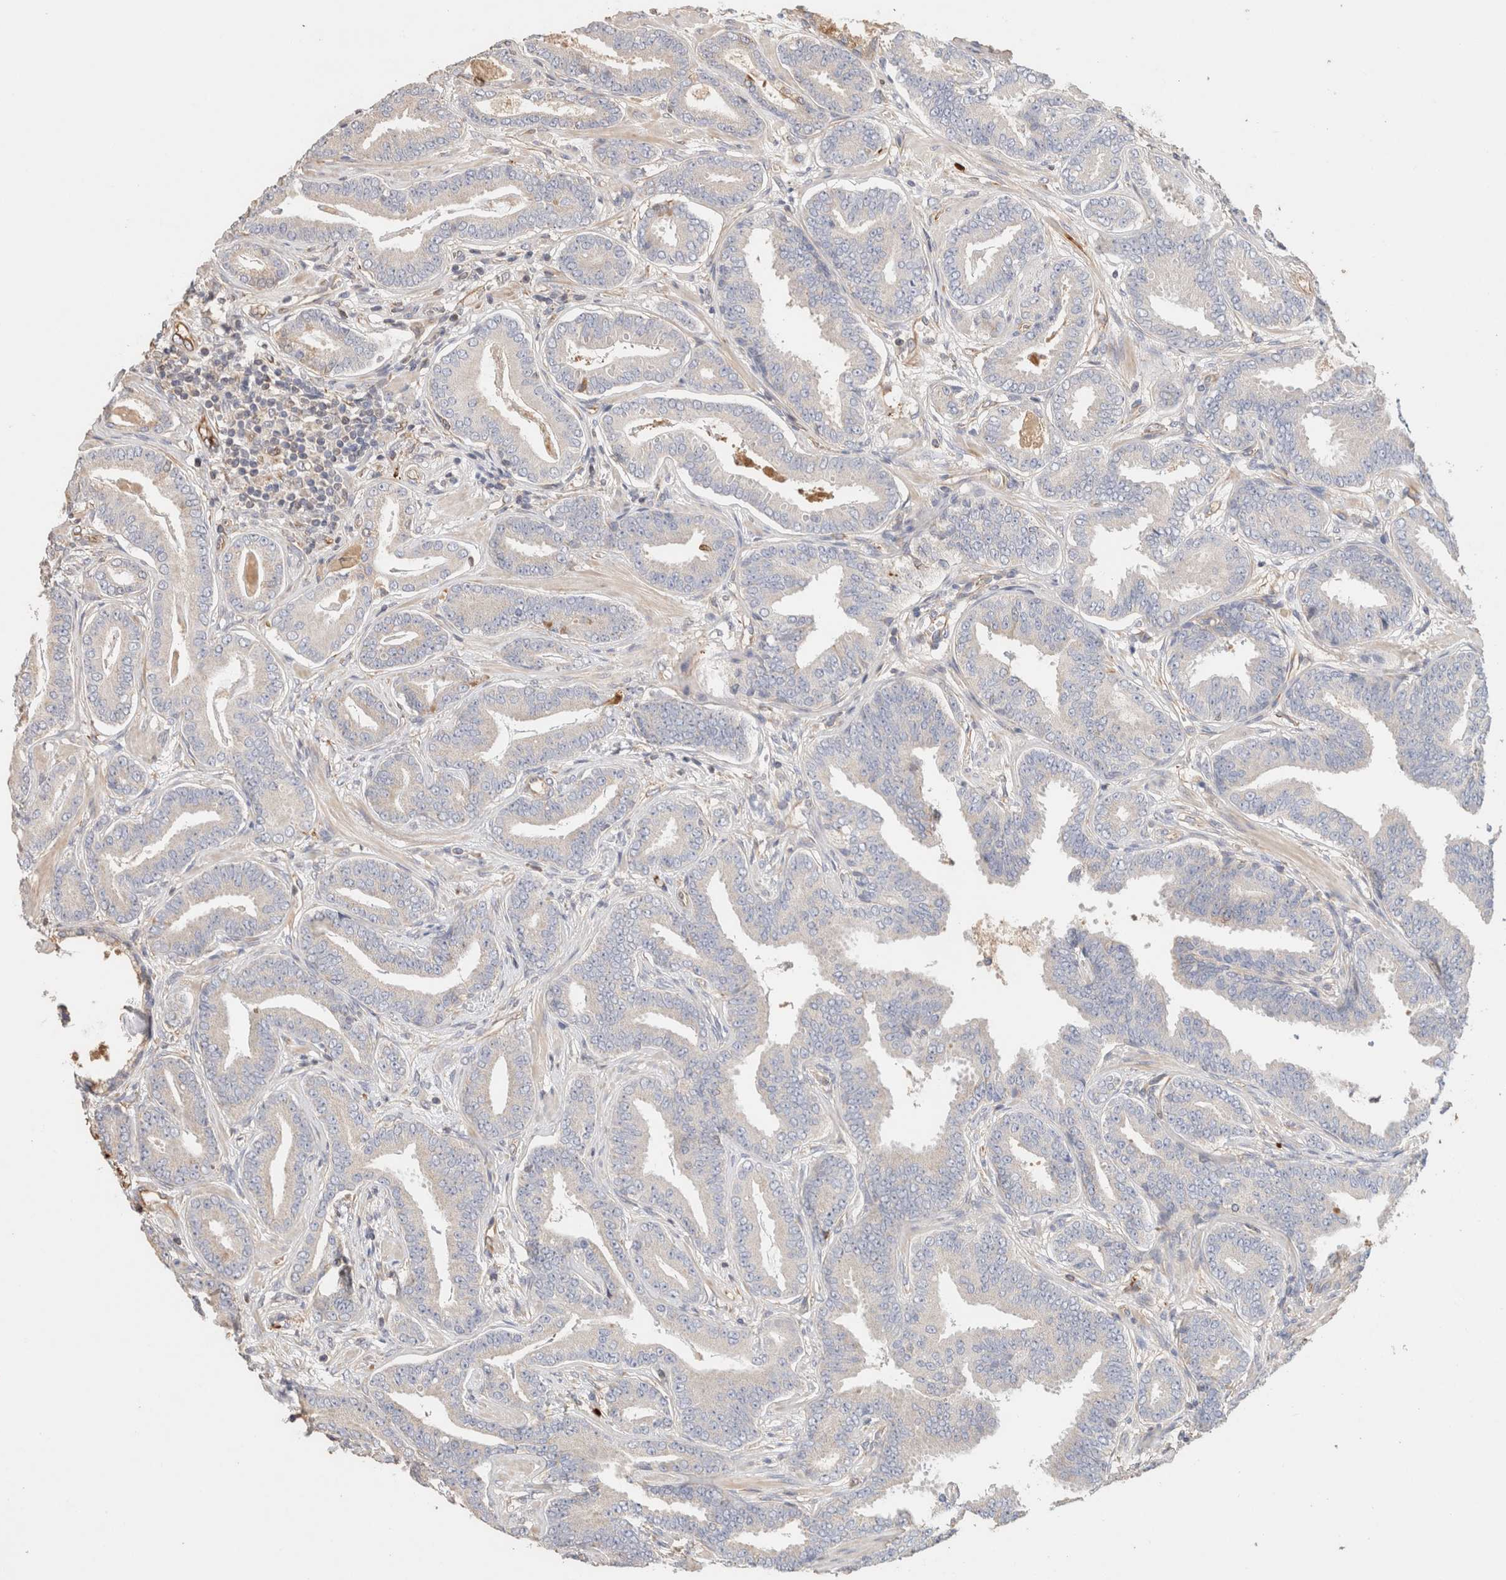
{"staining": {"intensity": "moderate", "quantity": "<25%", "location": "cytoplasmic/membranous"}, "tissue": "prostate cancer", "cell_type": "Tumor cells", "image_type": "cancer", "snomed": [{"axis": "morphology", "description": "Adenocarcinoma, Low grade"}, {"axis": "topography", "description": "Prostate"}], "caption": "There is low levels of moderate cytoplasmic/membranous positivity in tumor cells of prostate cancer, as demonstrated by immunohistochemical staining (brown color).", "gene": "PROS1", "patient": {"sex": "male", "age": 62}}